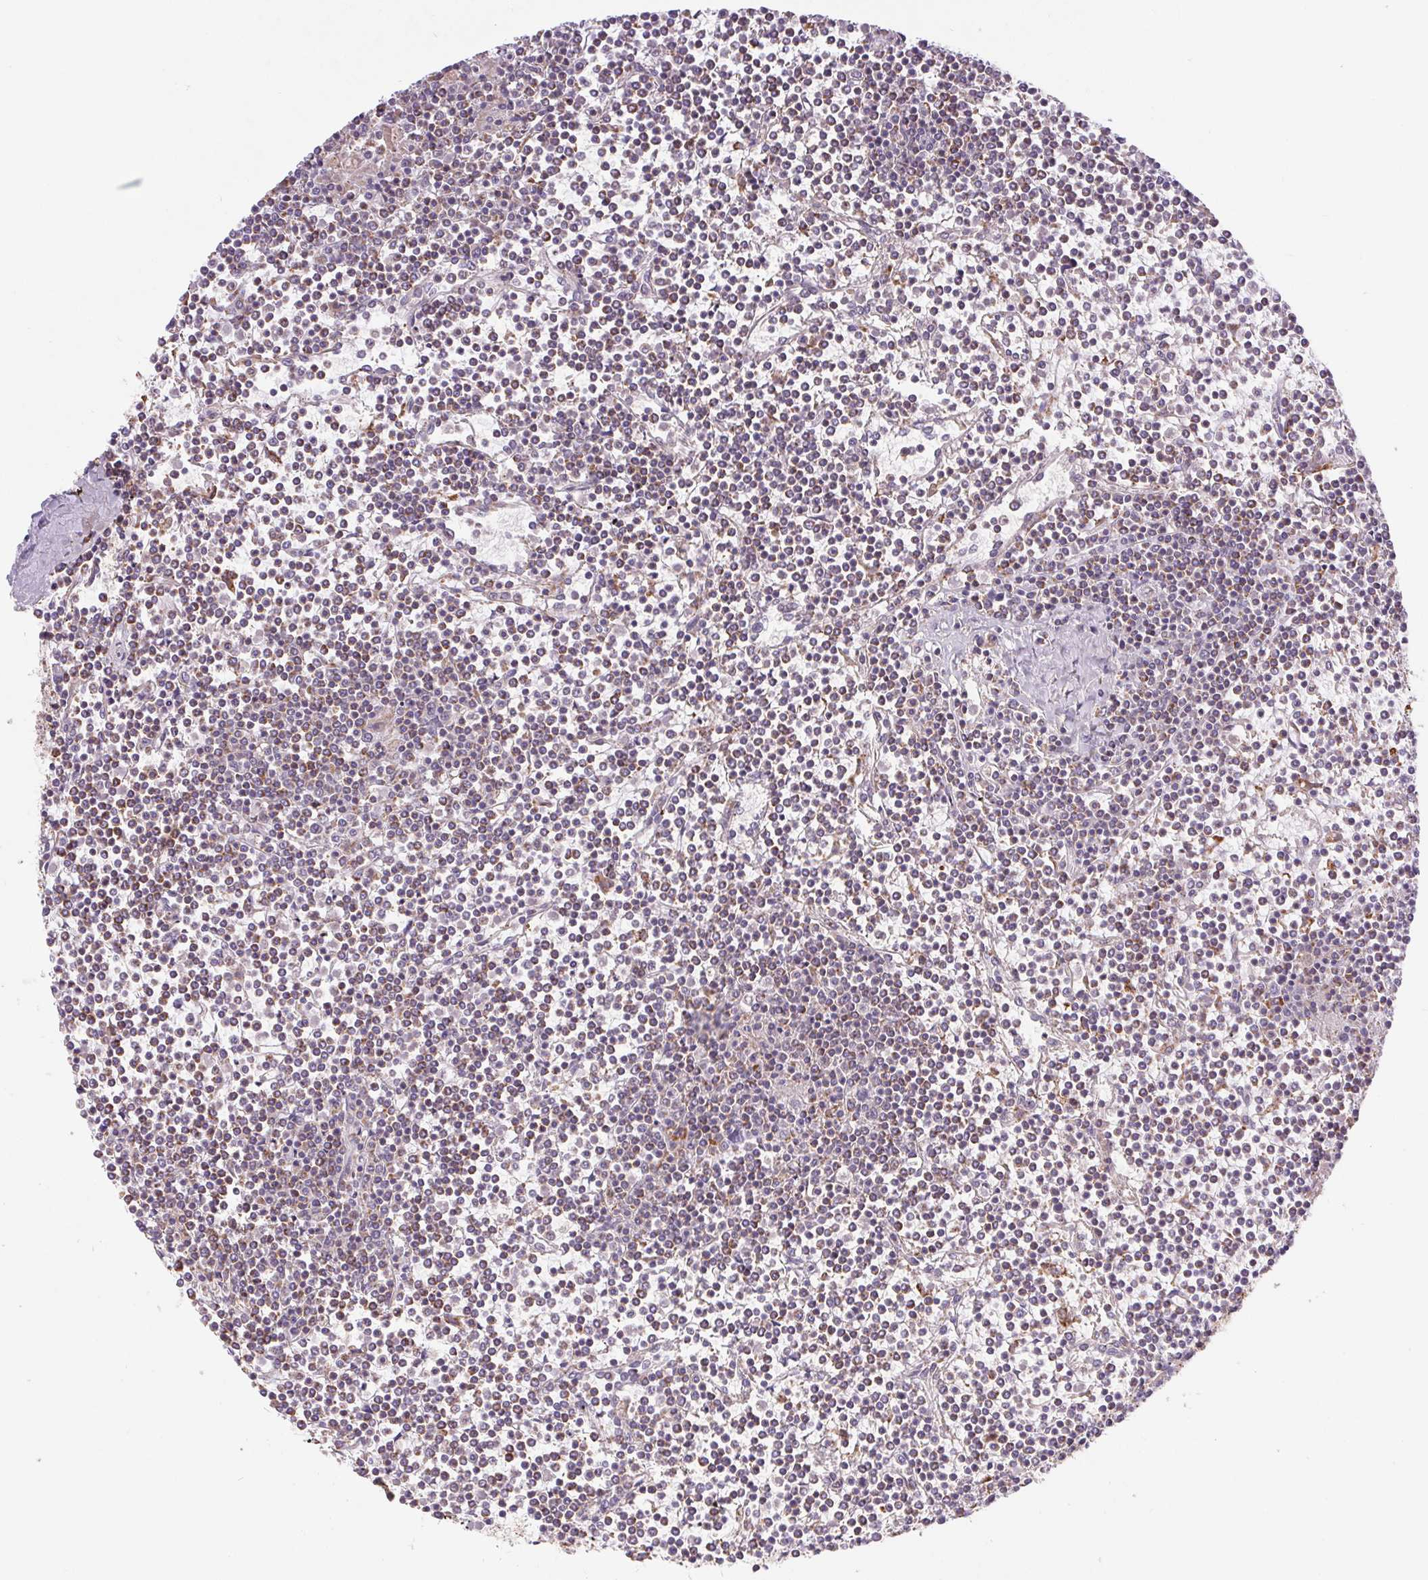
{"staining": {"intensity": "negative", "quantity": "none", "location": "none"}, "tissue": "lymphoma", "cell_type": "Tumor cells", "image_type": "cancer", "snomed": [{"axis": "morphology", "description": "Malignant lymphoma, non-Hodgkin's type, Low grade"}, {"axis": "topography", "description": "Spleen"}], "caption": "There is no significant expression in tumor cells of low-grade malignant lymphoma, non-Hodgkin's type.", "gene": "EMC6", "patient": {"sex": "female", "age": 19}}